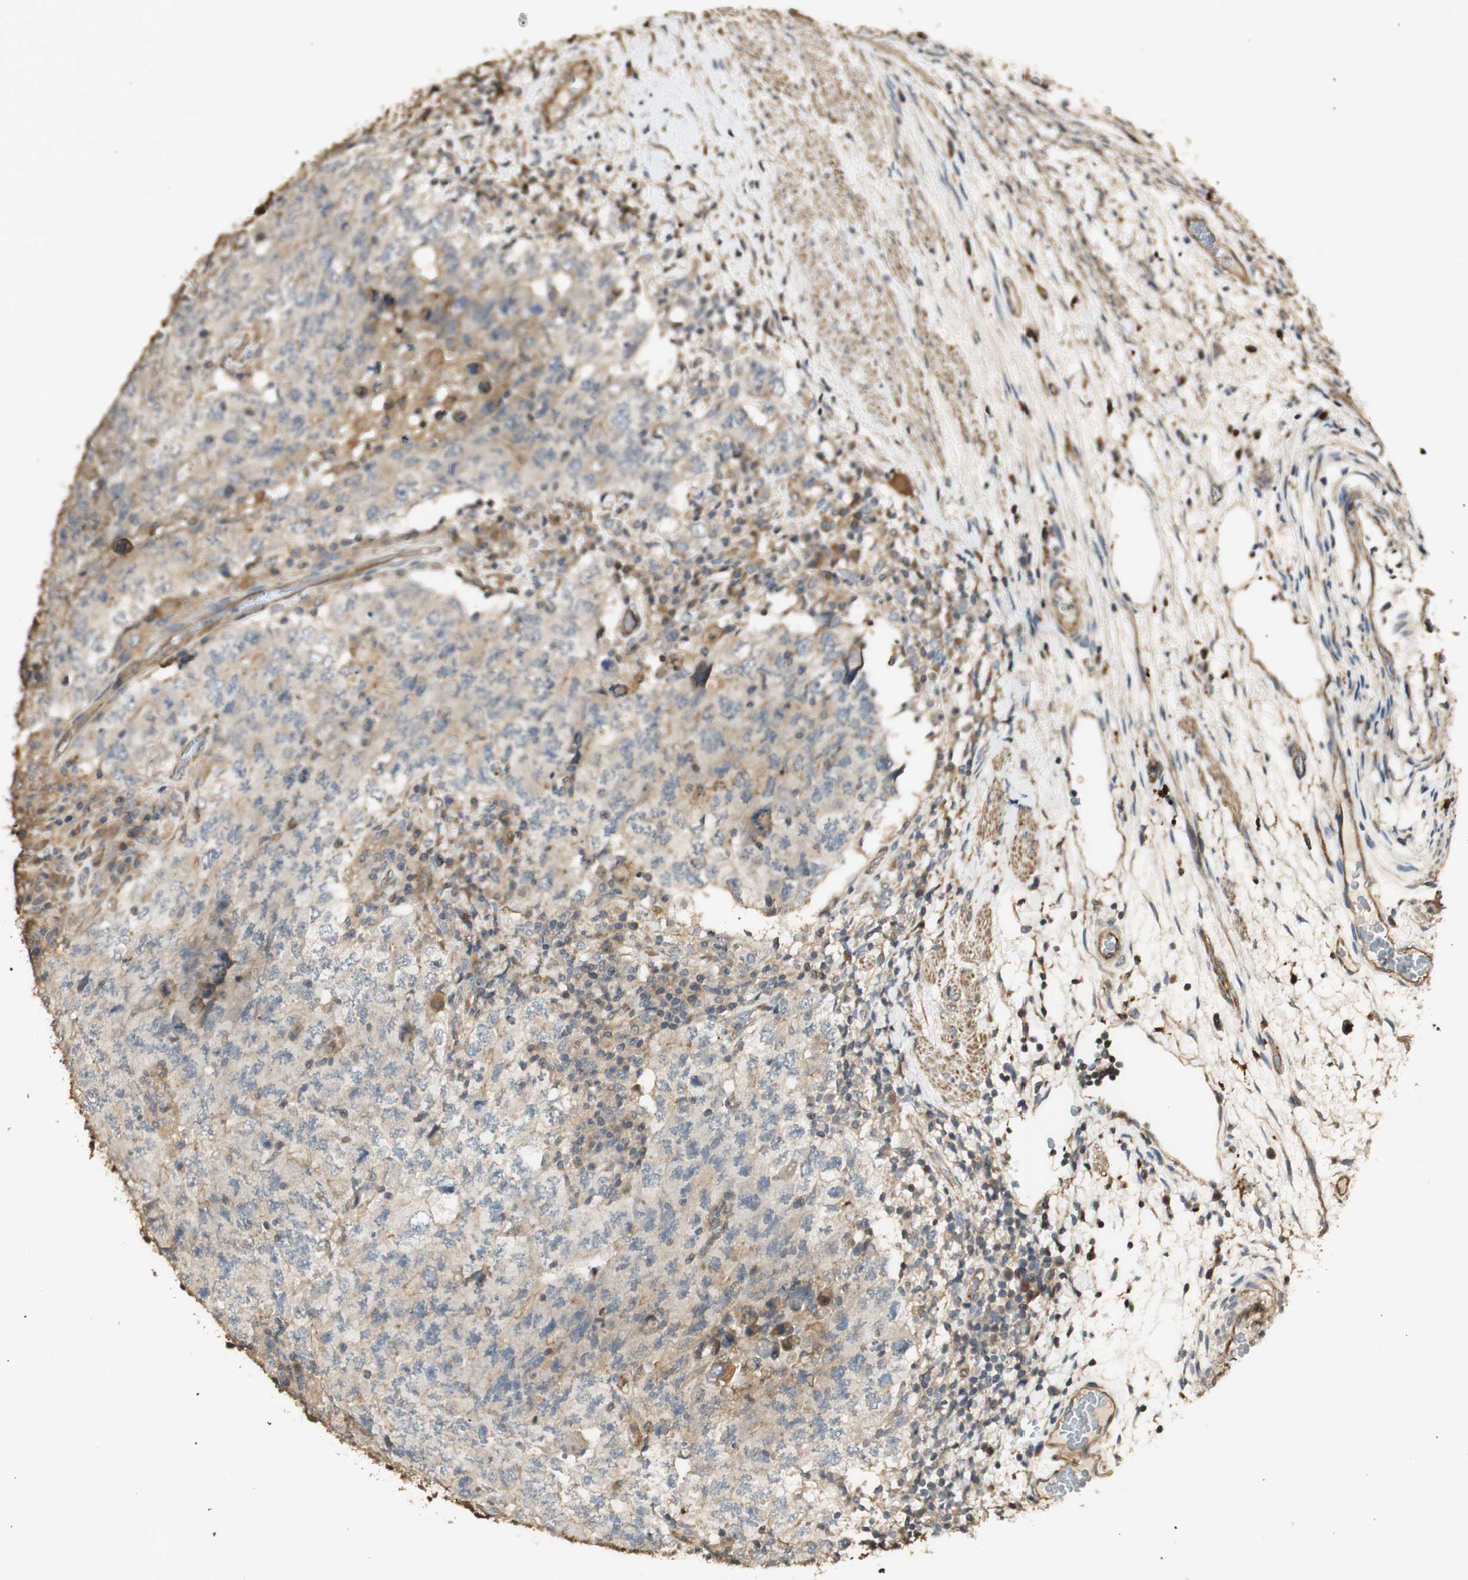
{"staining": {"intensity": "weak", "quantity": ">75%", "location": "cytoplasmic/membranous"}, "tissue": "testis cancer", "cell_type": "Tumor cells", "image_type": "cancer", "snomed": [{"axis": "morphology", "description": "Carcinoma, Embryonal, NOS"}, {"axis": "topography", "description": "Testis"}], "caption": "Human testis embryonal carcinoma stained with a protein marker shows weak staining in tumor cells.", "gene": "AGER", "patient": {"sex": "male", "age": 26}}